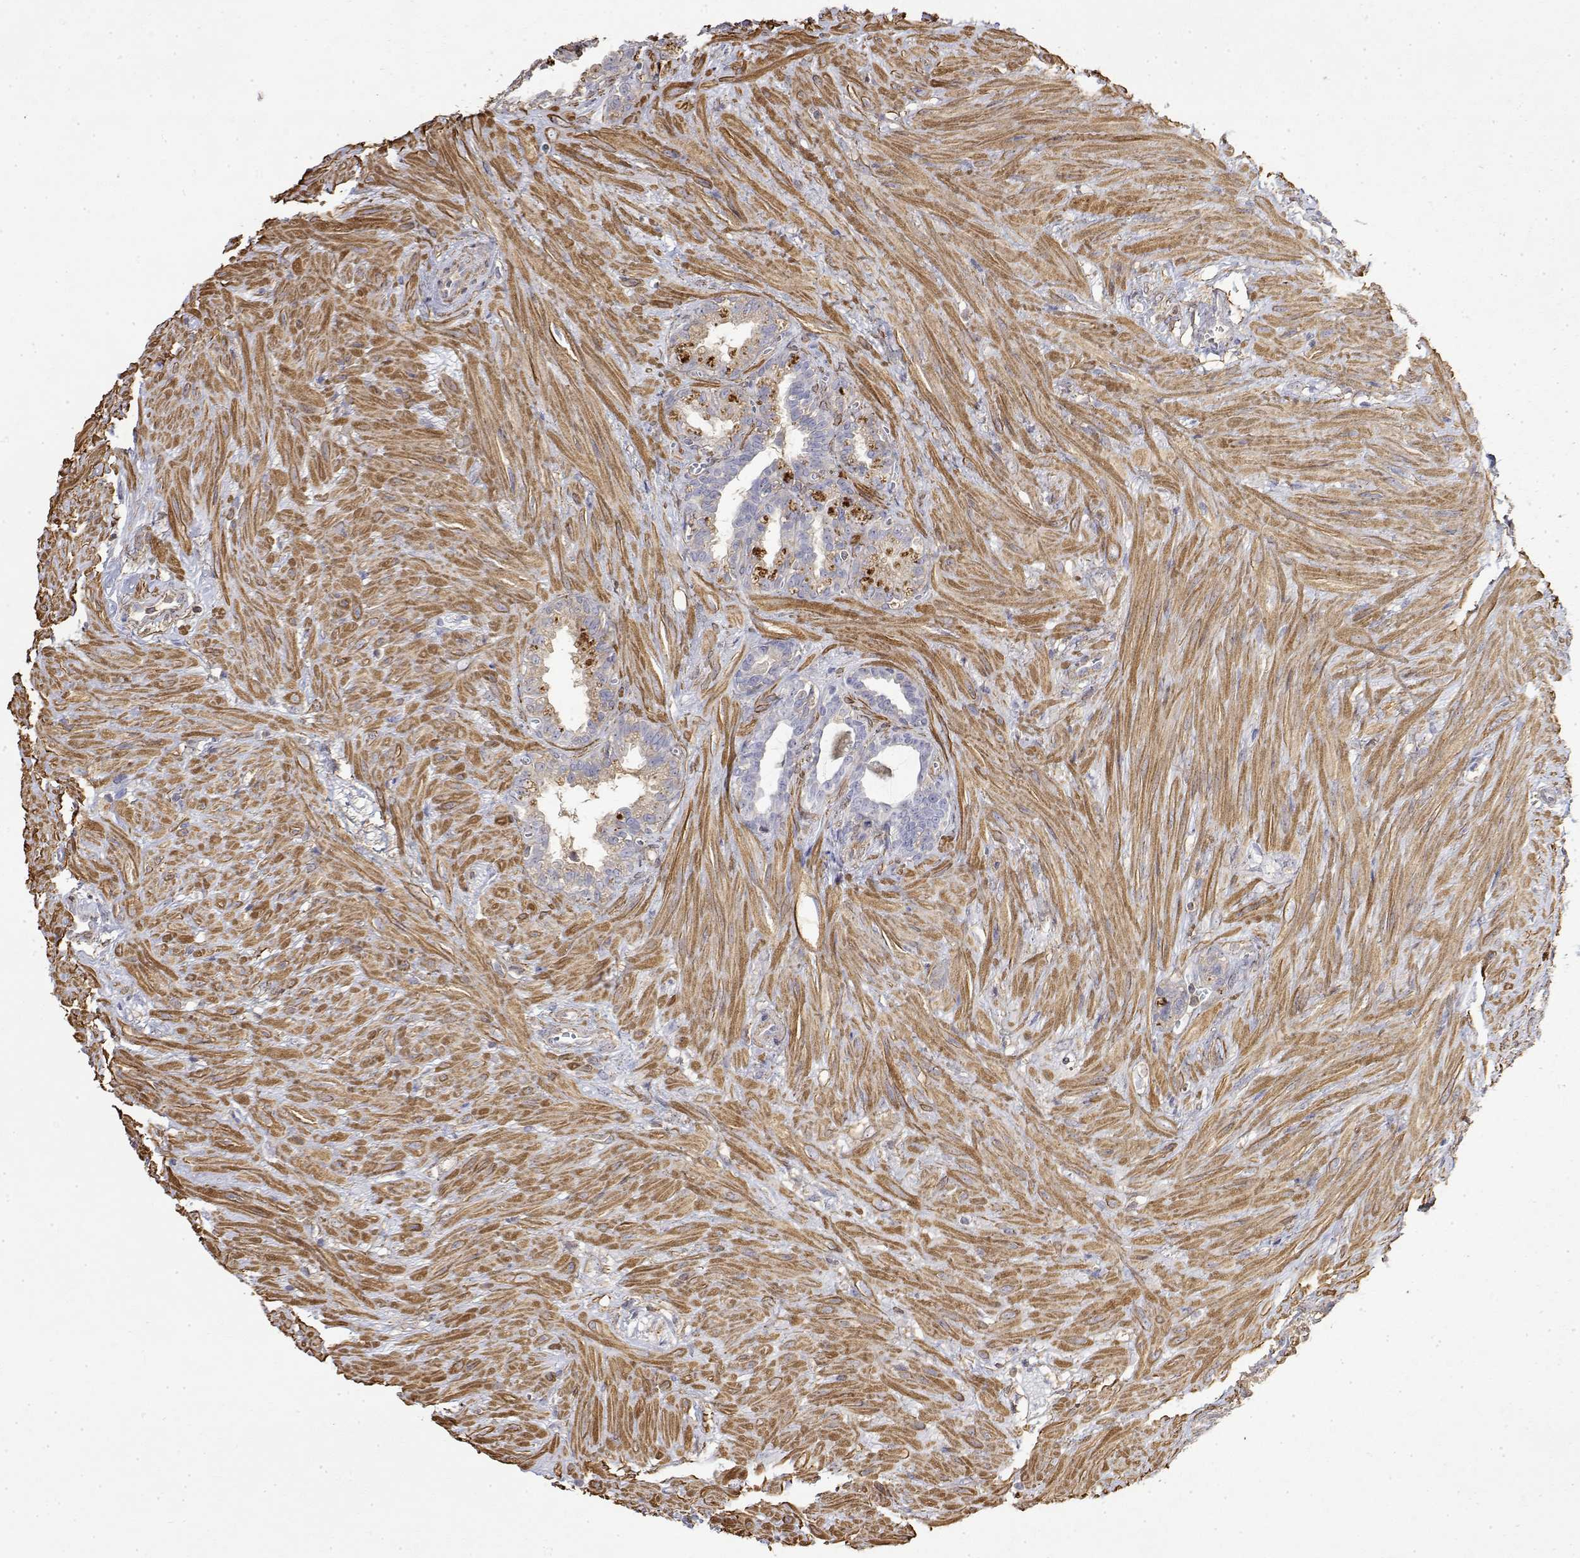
{"staining": {"intensity": "negative", "quantity": "none", "location": "none"}, "tissue": "seminal vesicle", "cell_type": "Glandular cells", "image_type": "normal", "snomed": [{"axis": "morphology", "description": "Normal tissue, NOS"}, {"axis": "topography", "description": "Seminal veicle"}], "caption": "Glandular cells are negative for brown protein staining in benign seminal vesicle. Nuclei are stained in blue.", "gene": "SOWAHD", "patient": {"sex": "male", "age": 76}}